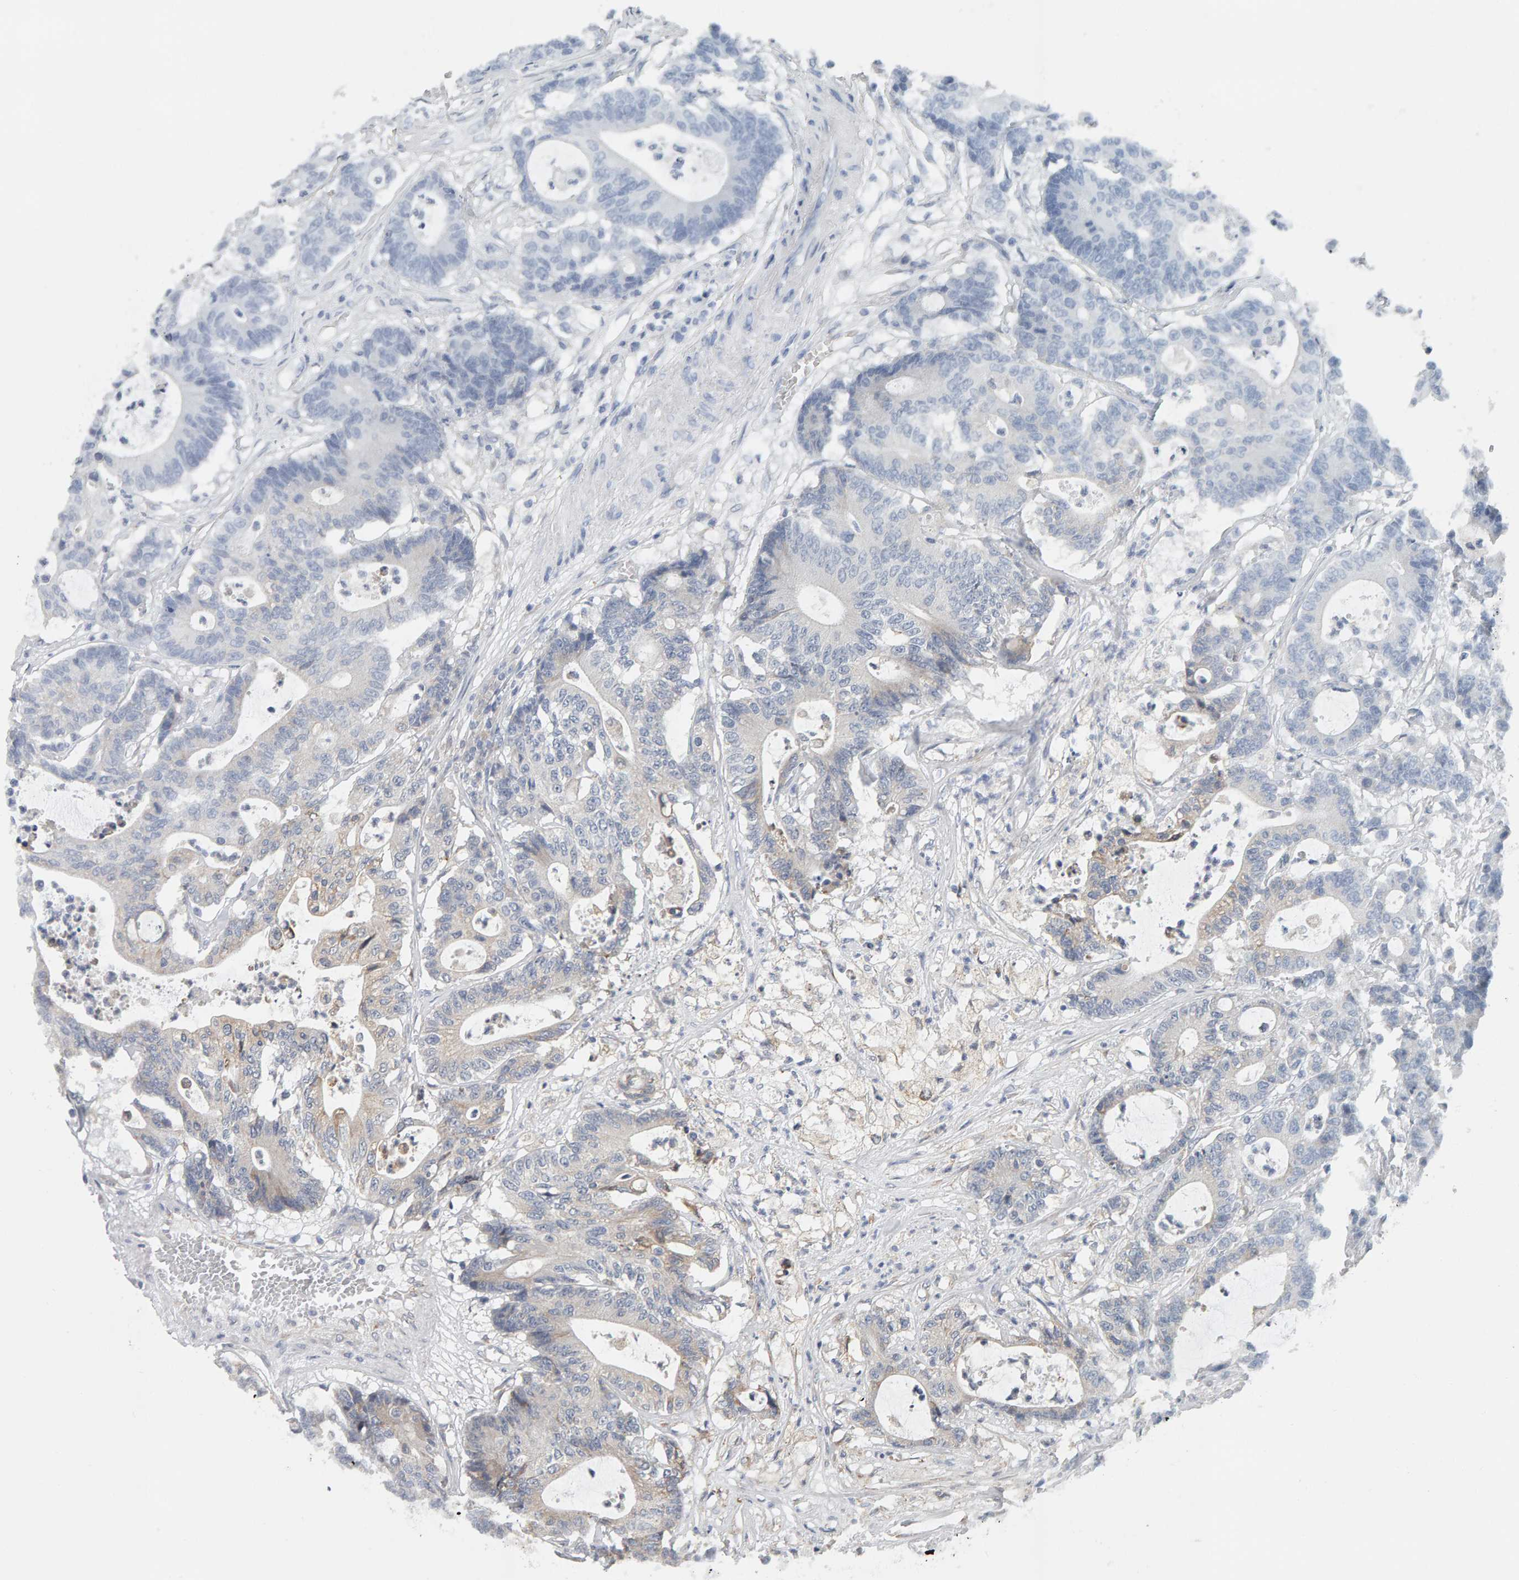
{"staining": {"intensity": "weak", "quantity": "<25%", "location": "cytoplasmic/membranous"}, "tissue": "colorectal cancer", "cell_type": "Tumor cells", "image_type": "cancer", "snomed": [{"axis": "morphology", "description": "Adenocarcinoma, NOS"}, {"axis": "topography", "description": "Colon"}], "caption": "The histopathology image reveals no significant positivity in tumor cells of colorectal adenocarcinoma.", "gene": "ADHFE1", "patient": {"sex": "female", "age": 84}}